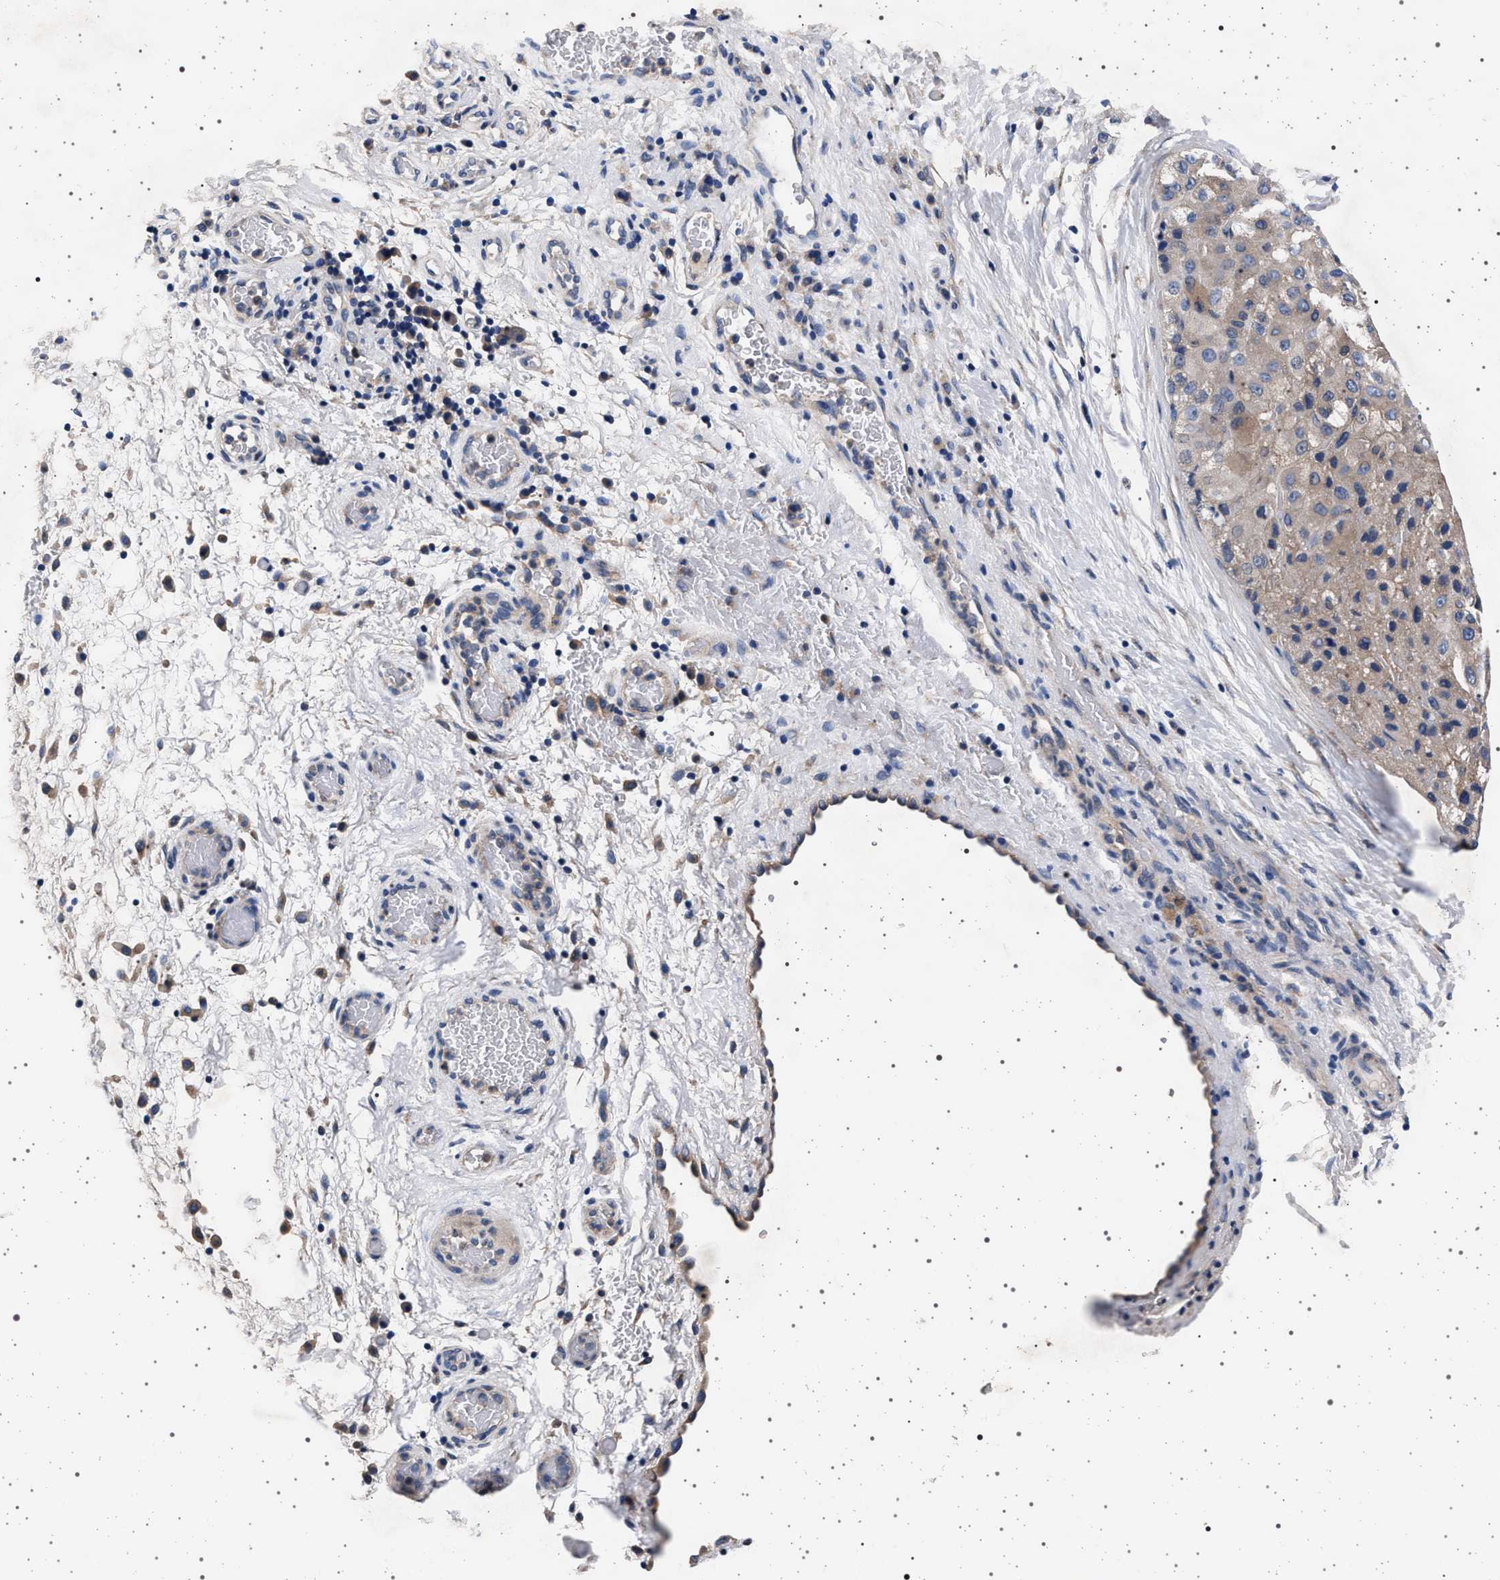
{"staining": {"intensity": "weak", "quantity": ">75%", "location": "cytoplasmic/membranous"}, "tissue": "liver cancer", "cell_type": "Tumor cells", "image_type": "cancer", "snomed": [{"axis": "morphology", "description": "Carcinoma, Hepatocellular, NOS"}, {"axis": "topography", "description": "Liver"}], "caption": "DAB (3,3'-diaminobenzidine) immunohistochemical staining of liver cancer exhibits weak cytoplasmic/membranous protein expression in about >75% of tumor cells. Using DAB (3,3'-diaminobenzidine) (brown) and hematoxylin (blue) stains, captured at high magnification using brightfield microscopy.", "gene": "MAP3K2", "patient": {"sex": "male", "age": 80}}